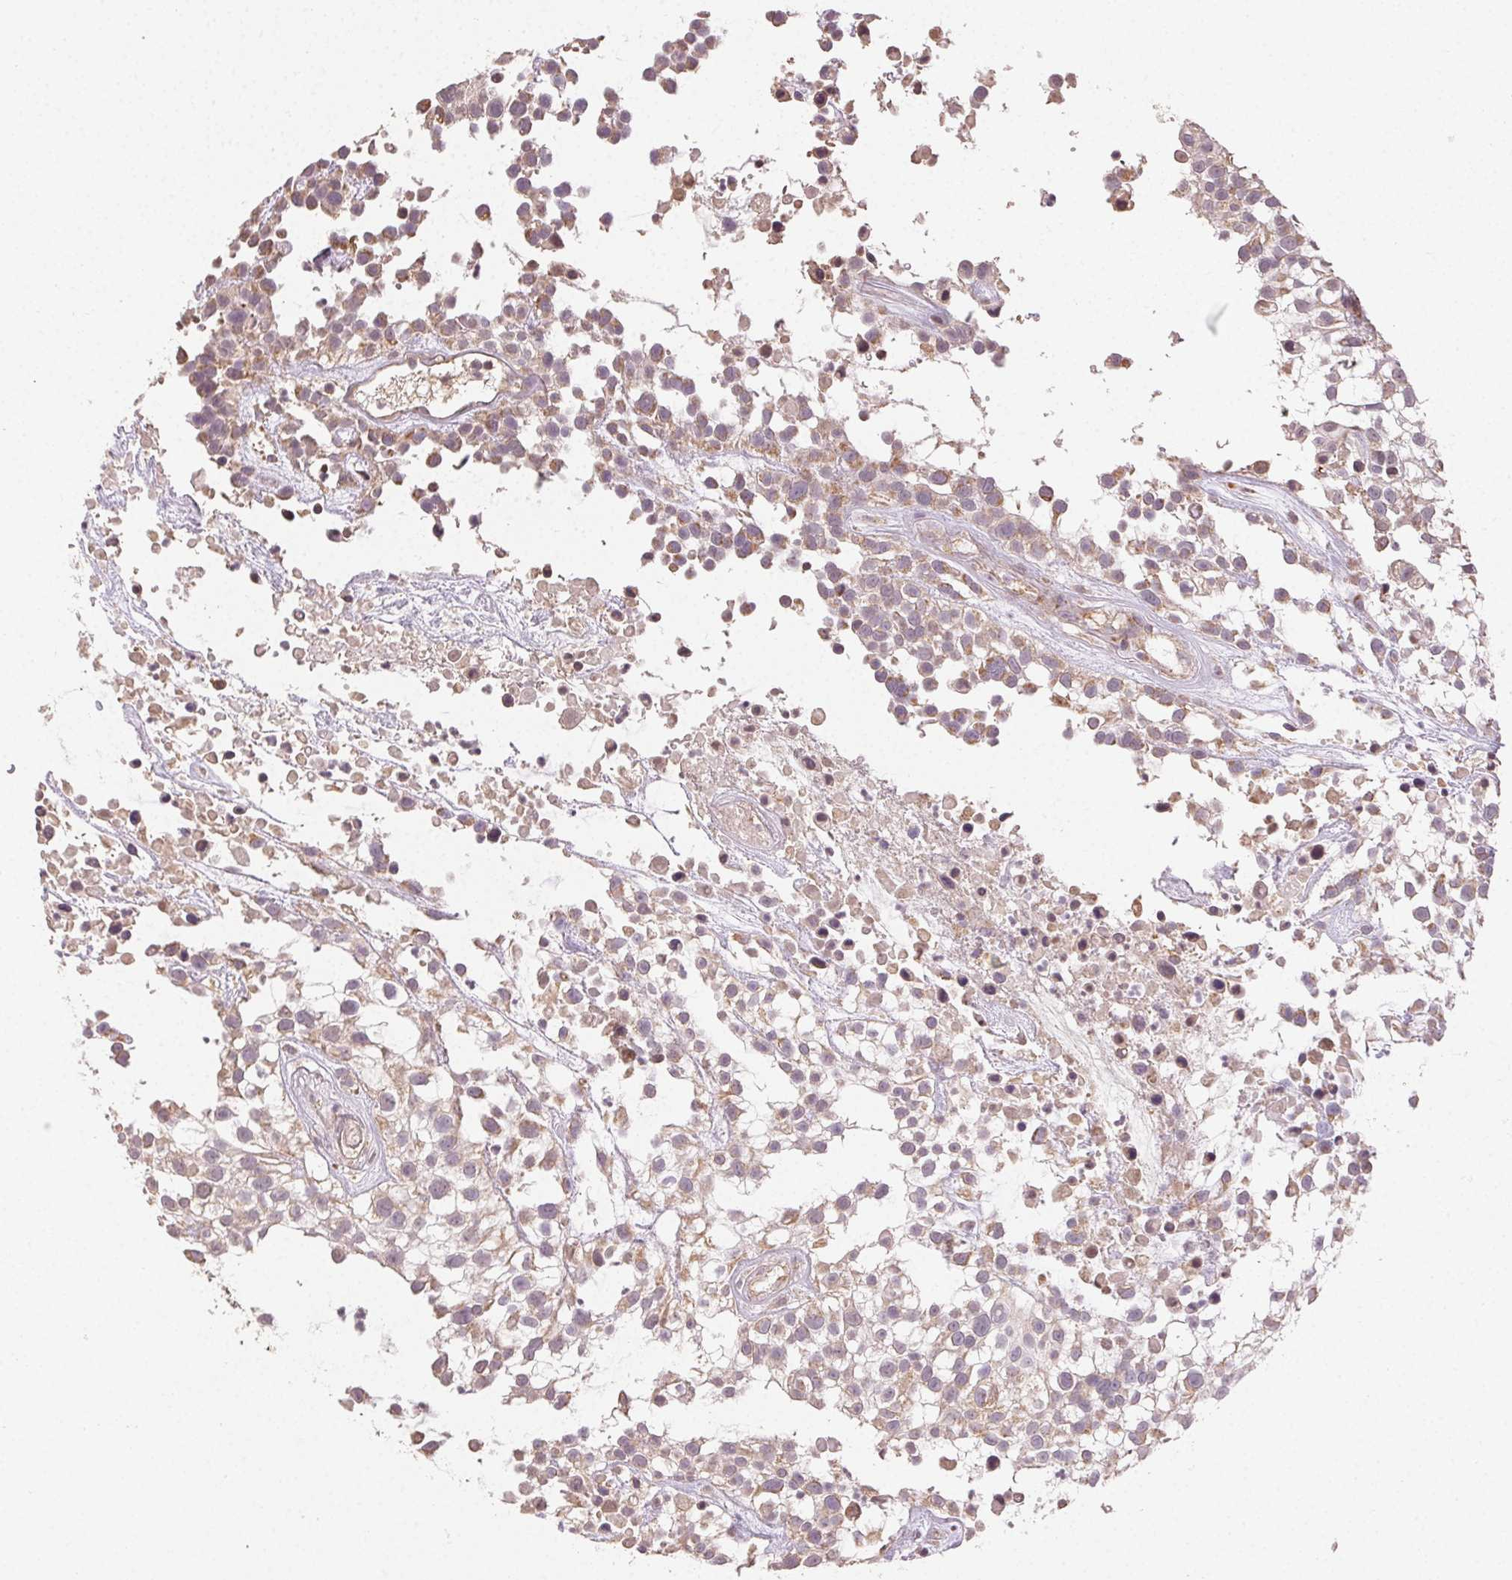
{"staining": {"intensity": "weak", "quantity": "25%-75%", "location": "cytoplasmic/membranous"}, "tissue": "urothelial cancer", "cell_type": "Tumor cells", "image_type": "cancer", "snomed": [{"axis": "morphology", "description": "Urothelial carcinoma, High grade"}, {"axis": "topography", "description": "Urinary bladder"}], "caption": "Human urothelial cancer stained with a brown dye exhibits weak cytoplasmic/membranous positive expression in approximately 25%-75% of tumor cells.", "gene": "CLASP1", "patient": {"sex": "male", "age": 56}}